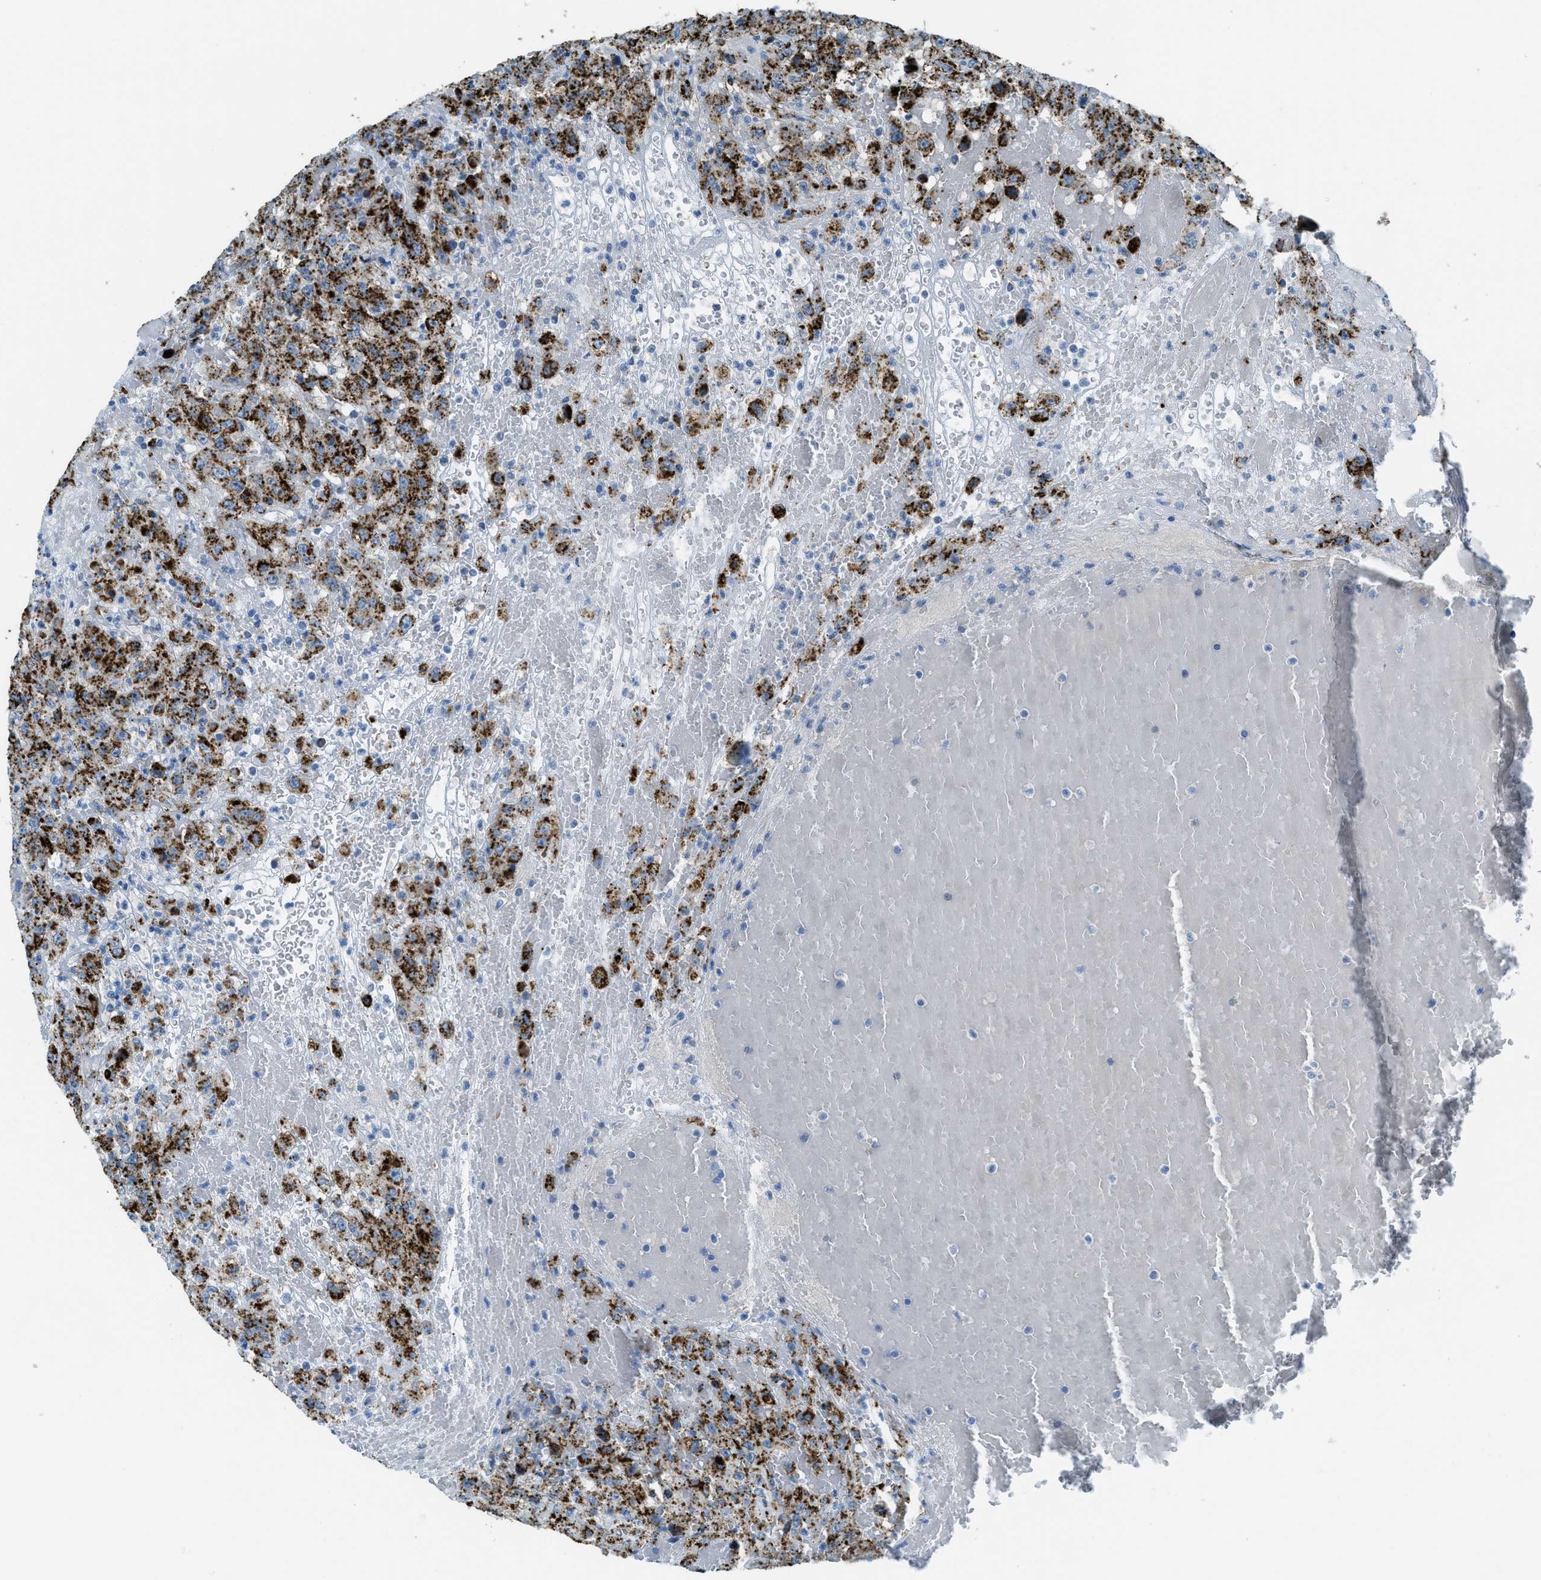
{"staining": {"intensity": "strong", "quantity": ">75%", "location": "cytoplasmic/membranous"}, "tissue": "urothelial cancer", "cell_type": "Tumor cells", "image_type": "cancer", "snomed": [{"axis": "morphology", "description": "Urothelial carcinoma, High grade"}, {"axis": "topography", "description": "Urinary bladder"}], "caption": "This histopathology image displays immunohistochemistry (IHC) staining of human urothelial carcinoma (high-grade), with high strong cytoplasmic/membranous expression in approximately >75% of tumor cells.", "gene": "SCARB2", "patient": {"sex": "male", "age": 46}}